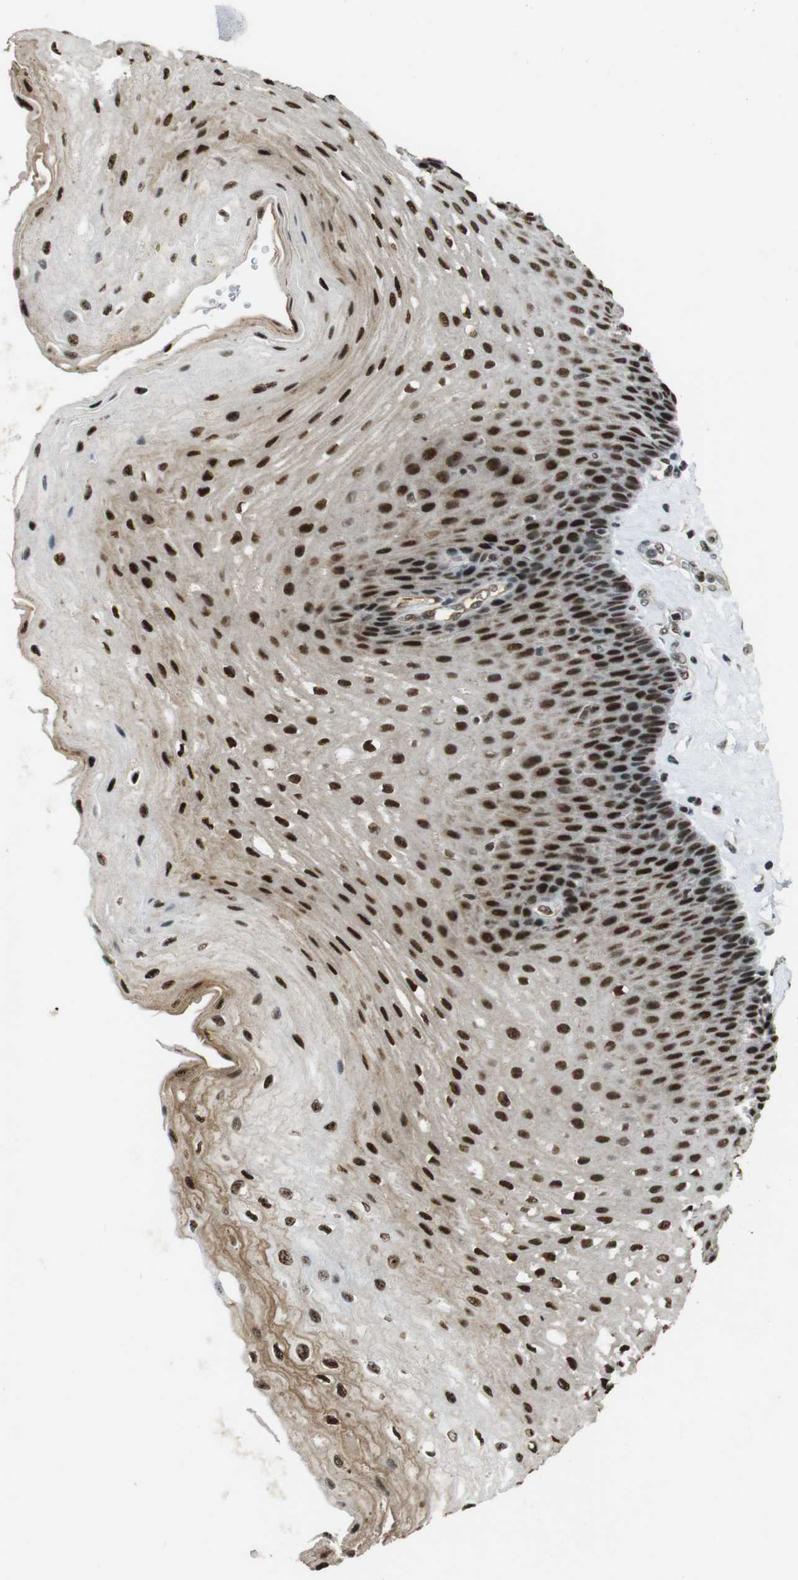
{"staining": {"intensity": "strong", "quantity": ">75%", "location": "nuclear"}, "tissue": "esophagus", "cell_type": "Squamous epithelial cells", "image_type": "normal", "snomed": [{"axis": "morphology", "description": "Normal tissue, NOS"}, {"axis": "topography", "description": "Esophagus"}], "caption": "Protein expression analysis of unremarkable human esophagus reveals strong nuclear positivity in about >75% of squamous epithelial cells. Using DAB (brown) and hematoxylin (blue) stains, captured at high magnification using brightfield microscopy.", "gene": "CSNK2B", "patient": {"sex": "female", "age": 72}}